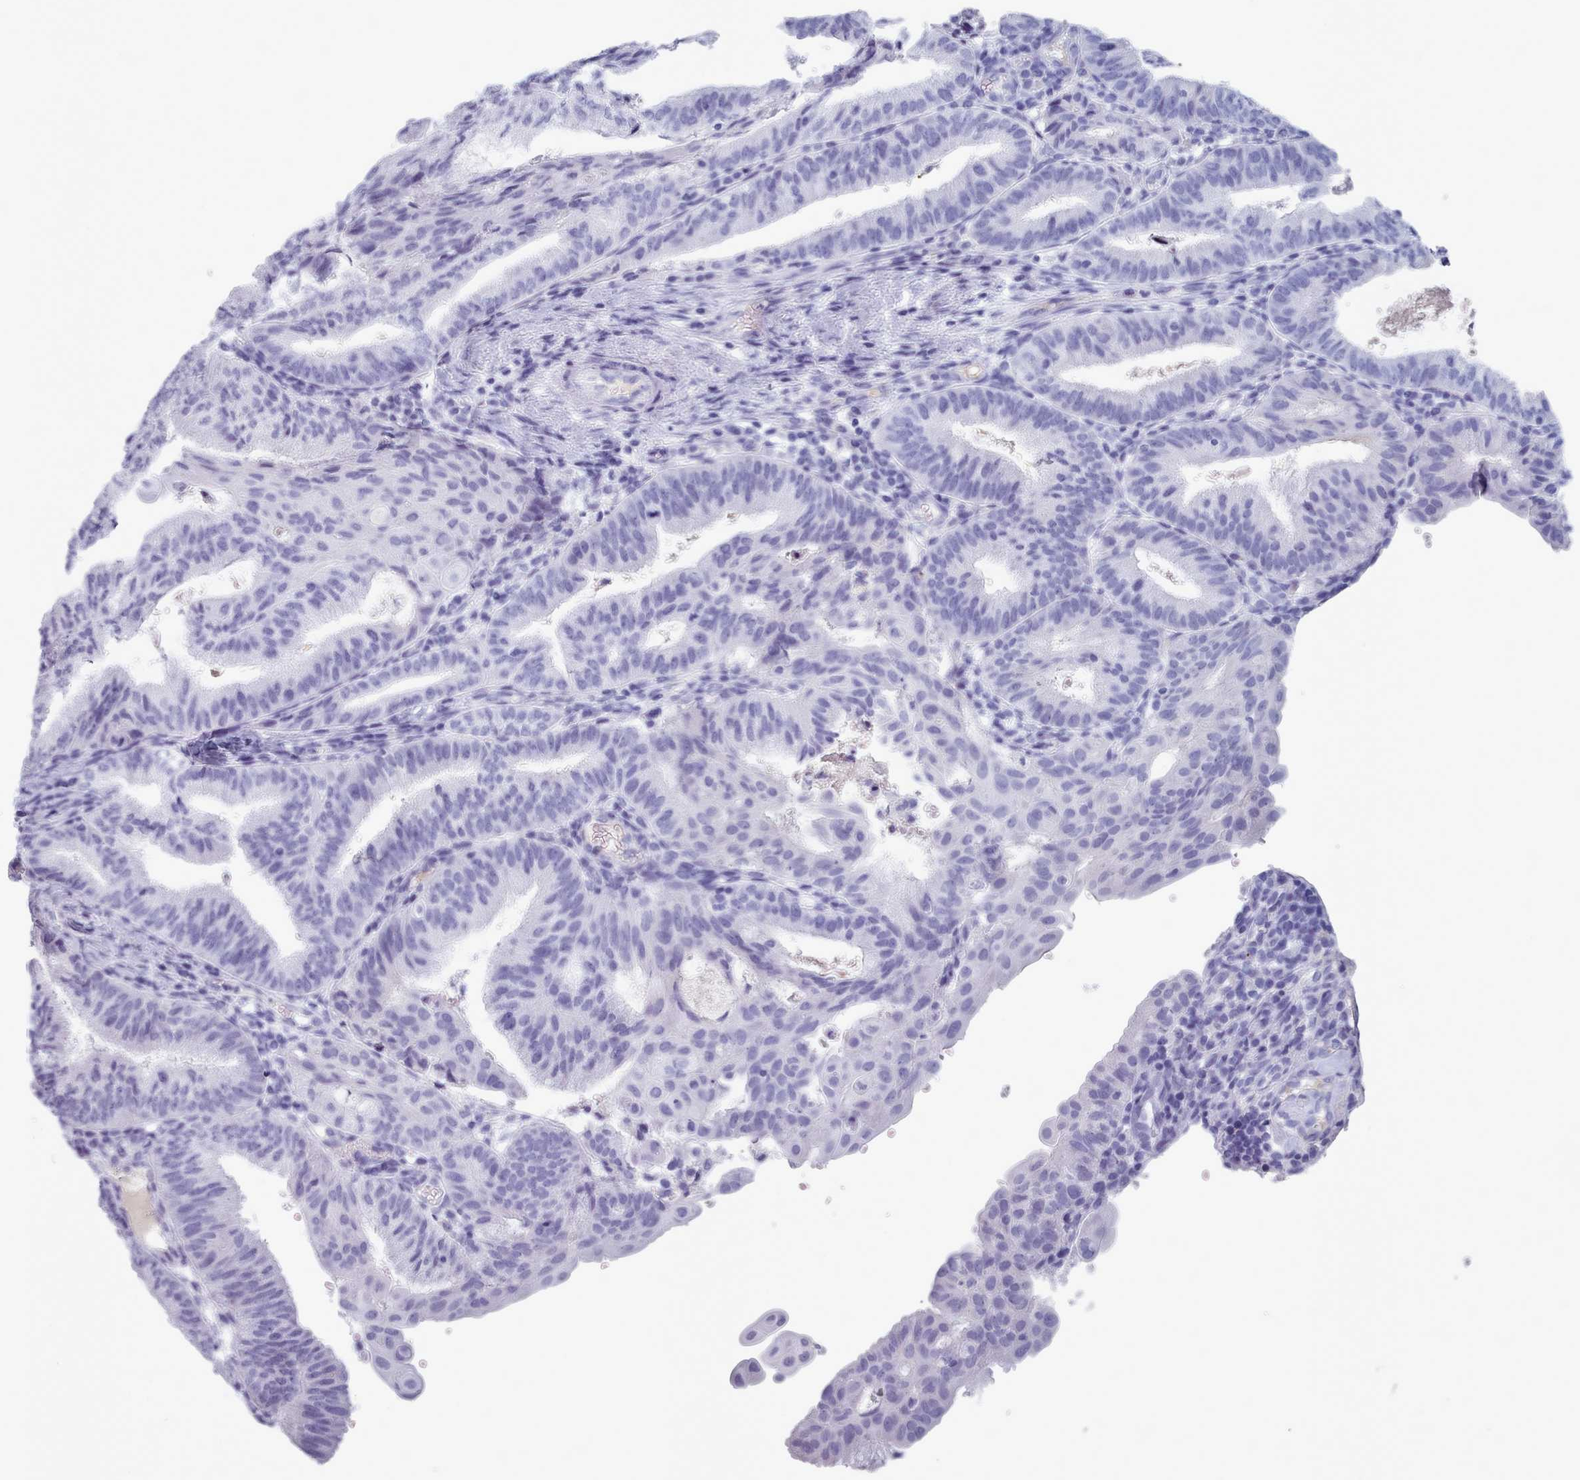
{"staining": {"intensity": "negative", "quantity": "none", "location": "none"}, "tissue": "endometrial cancer", "cell_type": "Tumor cells", "image_type": "cancer", "snomed": [{"axis": "morphology", "description": "Adenocarcinoma, NOS"}, {"axis": "topography", "description": "Endometrium"}], "caption": "Immunohistochemical staining of human adenocarcinoma (endometrial) demonstrates no significant expression in tumor cells.", "gene": "ZNF43", "patient": {"sex": "female", "age": 49}}